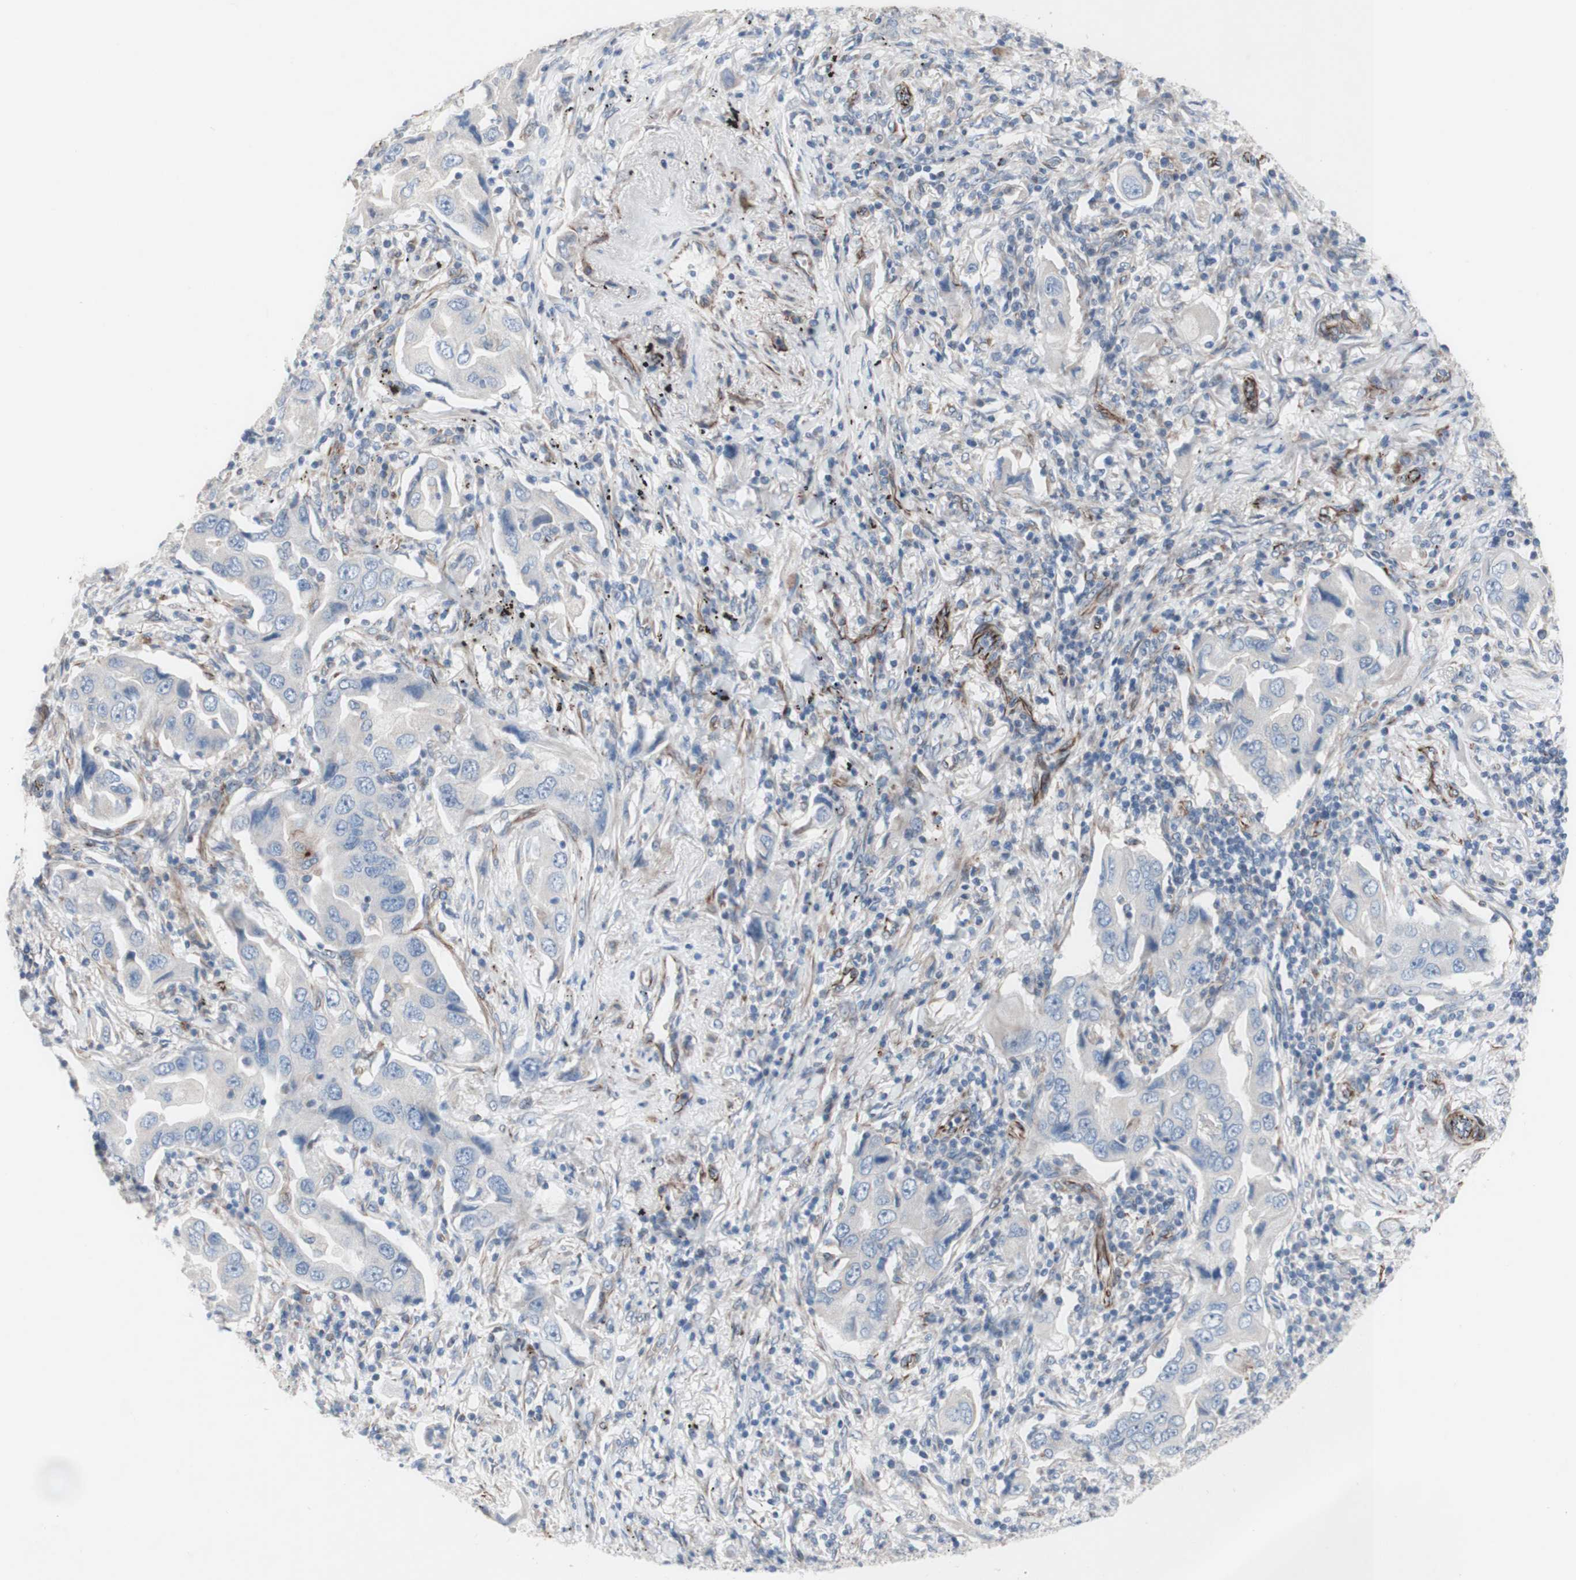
{"staining": {"intensity": "negative", "quantity": "none", "location": "none"}, "tissue": "lung cancer", "cell_type": "Tumor cells", "image_type": "cancer", "snomed": [{"axis": "morphology", "description": "Adenocarcinoma, NOS"}, {"axis": "topography", "description": "Lung"}], "caption": "Lung cancer (adenocarcinoma) was stained to show a protein in brown. There is no significant positivity in tumor cells.", "gene": "AGPAT5", "patient": {"sex": "female", "age": 65}}